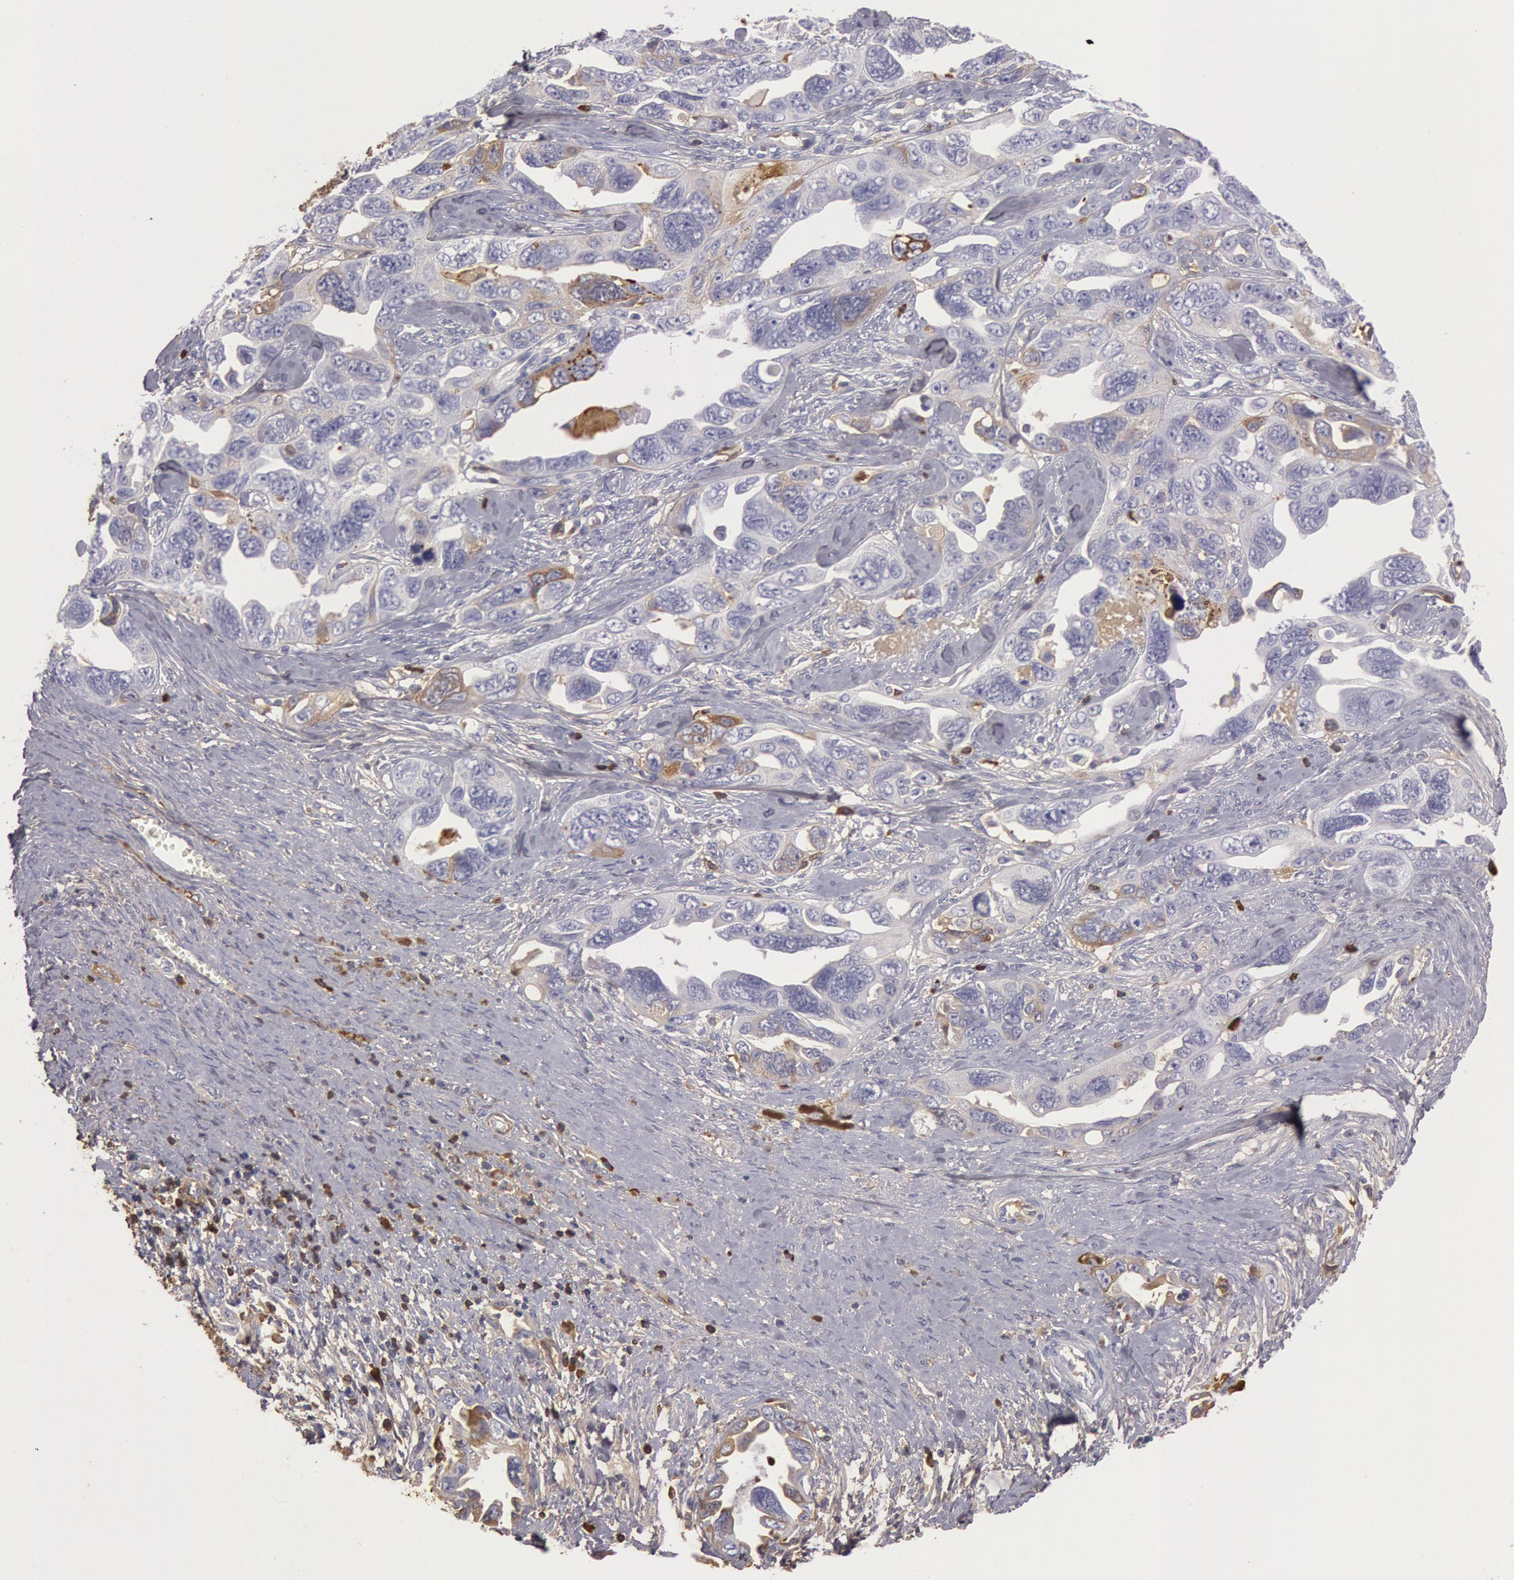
{"staining": {"intensity": "weak", "quantity": "<25%", "location": "cytoplasmic/membranous"}, "tissue": "ovarian cancer", "cell_type": "Tumor cells", "image_type": "cancer", "snomed": [{"axis": "morphology", "description": "Cystadenocarcinoma, serous, NOS"}, {"axis": "topography", "description": "Ovary"}], "caption": "DAB (3,3'-diaminobenzidine) immunohistochemical staining of ovarian cancer reveals no significant positivity in tumor cells. (DAB IHC visualized using brightfield microscopy, high magnification).", "gene": "IGHG1", "patient": {"sex": "female", "age": 63}}